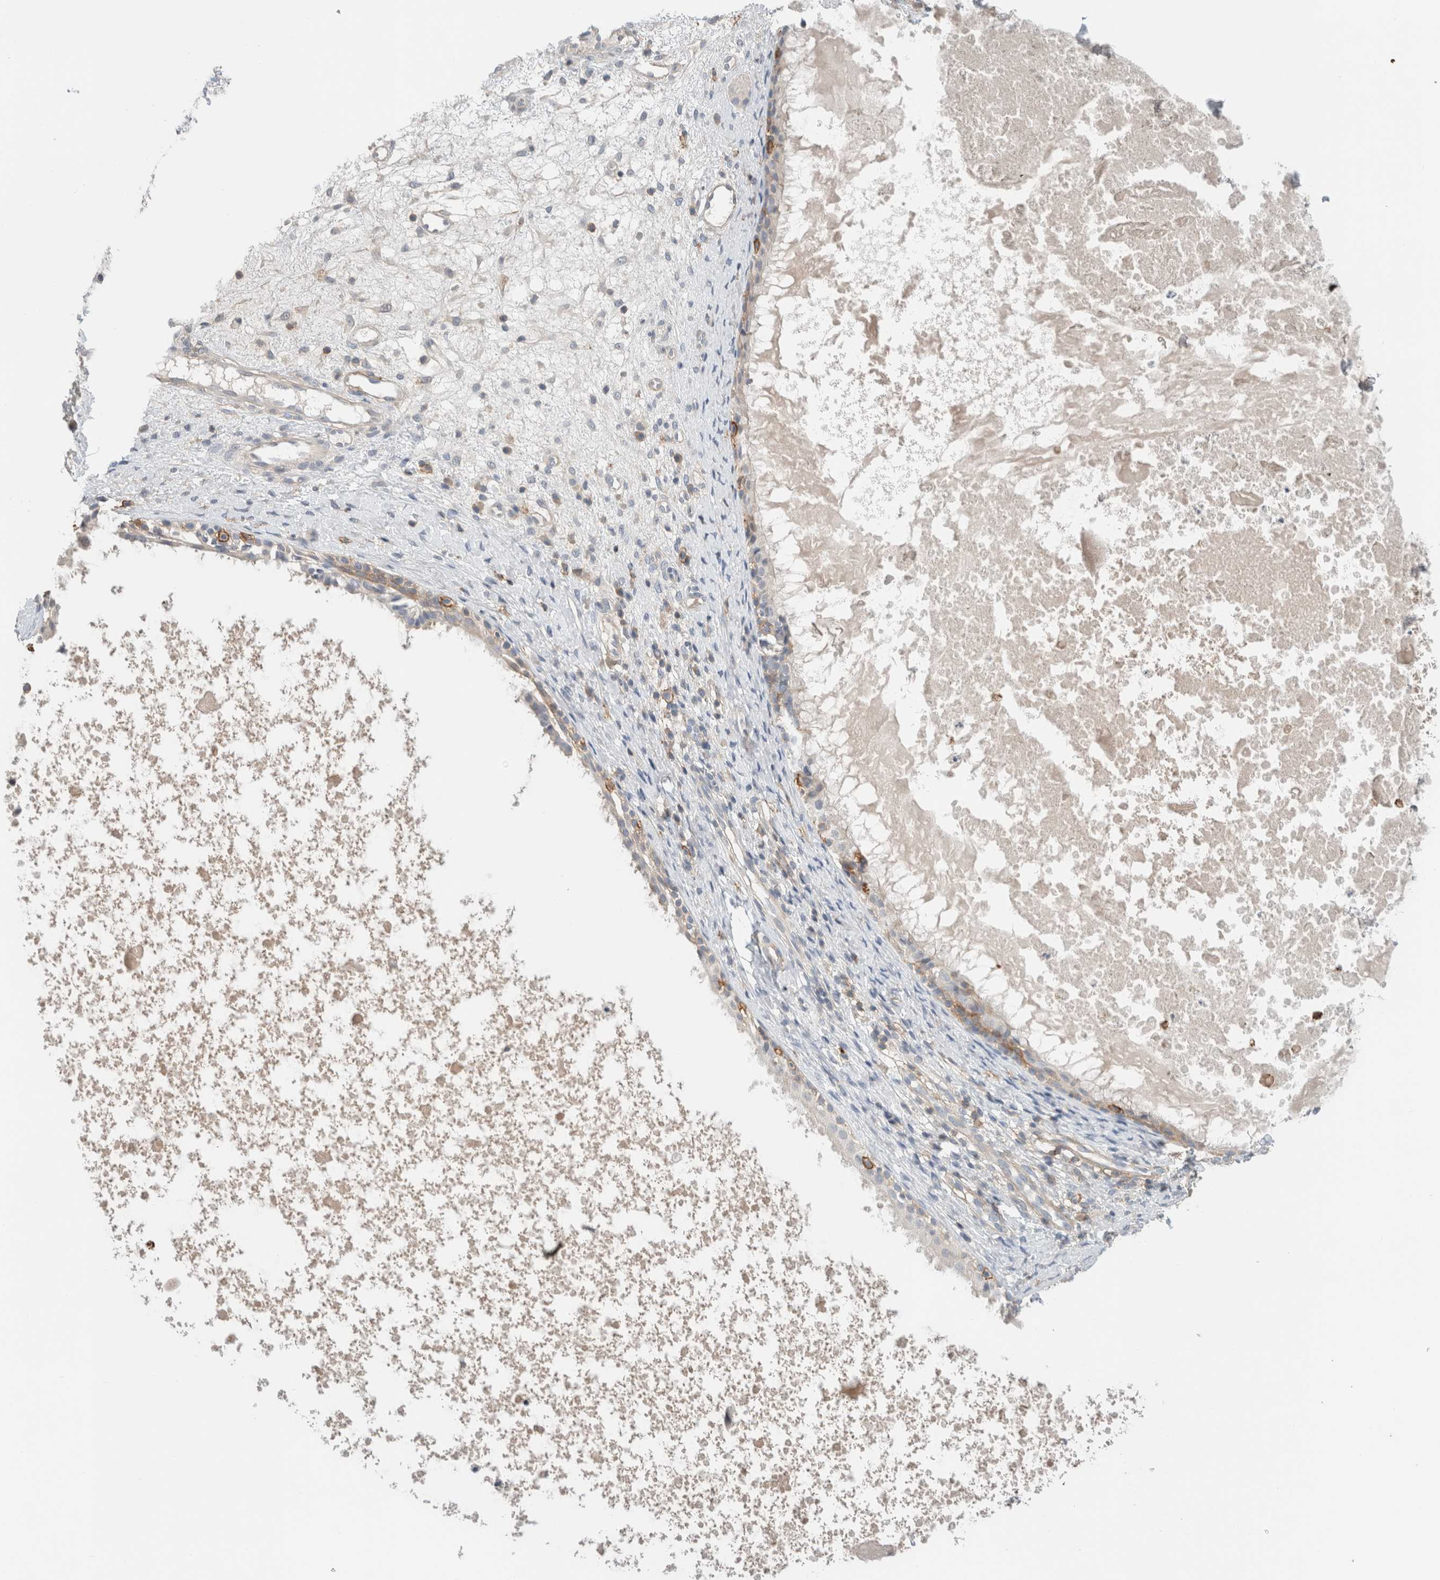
{"staining": {"intensity": "moderate", "quantity": "25%-75%", "location": "cytoplasmic/membranous"}, "tissue": "nasopharynx", "cell_type": "Respiratory epithelial cells", "image_type": "normal", "snomed": [{"axis": "morphology", "description": "Normal tissue, NOS"}, {"axis": "topography", "description": "Nasopharynx"}], "caption": "IHC of normal human nasopharynx shows medium levels of moderate cytoplasmic/membranous positivity in approximately 25%-75% of respiratory epithelial cells. Using DAB (3,3'-diaminobenzidine) (brown) and hematoxylin (blue) stains, captured at high magnification using brightfield microscopy.", "gene": "ERCC6L2", "patient": {"sex": "male", "age": 22}}